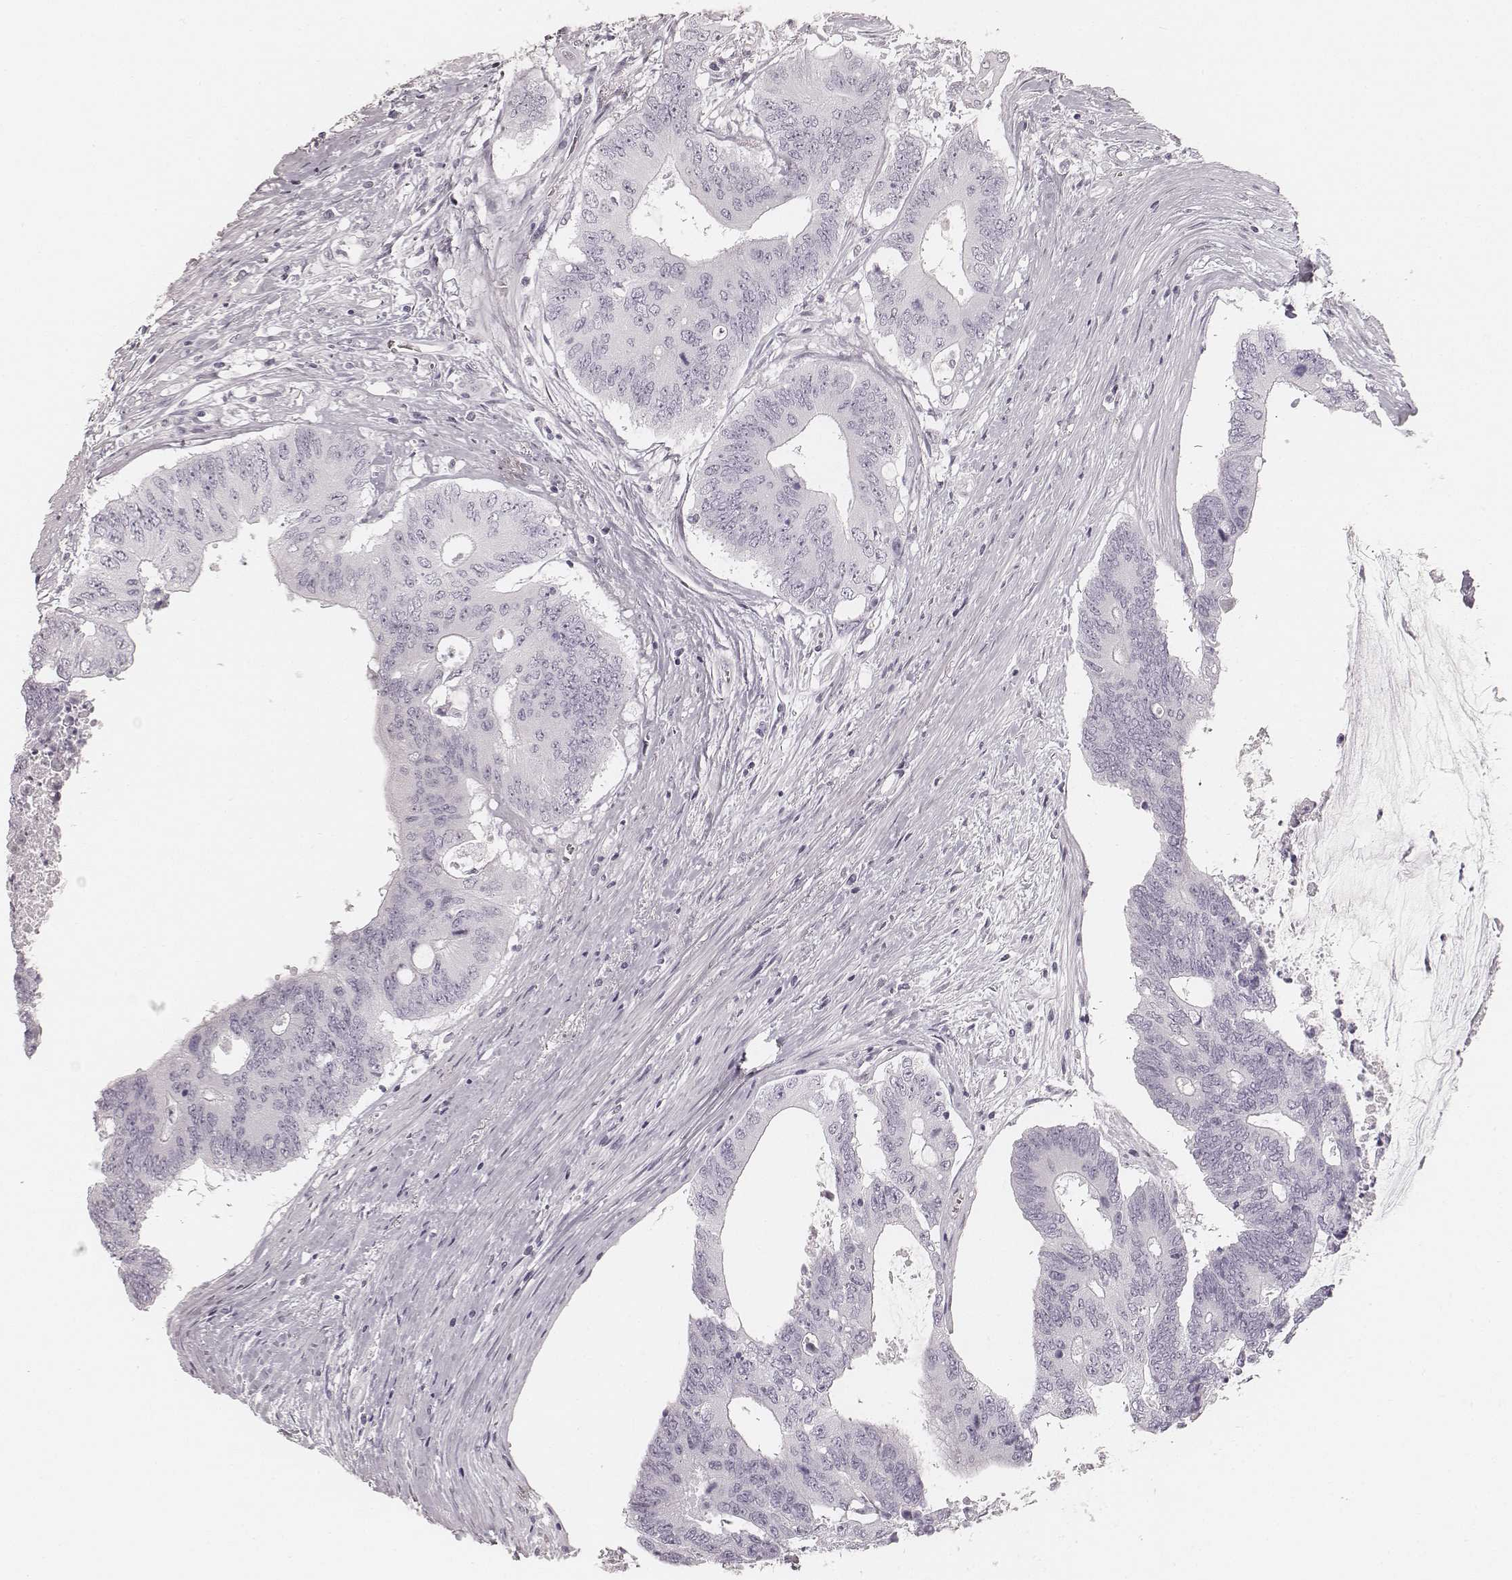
{"staining": {"intensity": "negative", "quantity": "none", "location": "none"}, "tissue": "colorectal cancer", "cell_type": "Tumor cells", "image_type": "cancer", "snomed": [{"axis": "morphology", "description": "Adenocarcinoma, NOS"}, {"axis": "topography", "description": "Rectum"}], "caption": "Colorectal adenocarcinoma was stained to show a protein in brown. There is no significant expression in tumor cells. (DAB immunohistochemistry (IHC), high magnification).", "gene": "KRT72", "patient": {"sex": "male", "age": 59}}